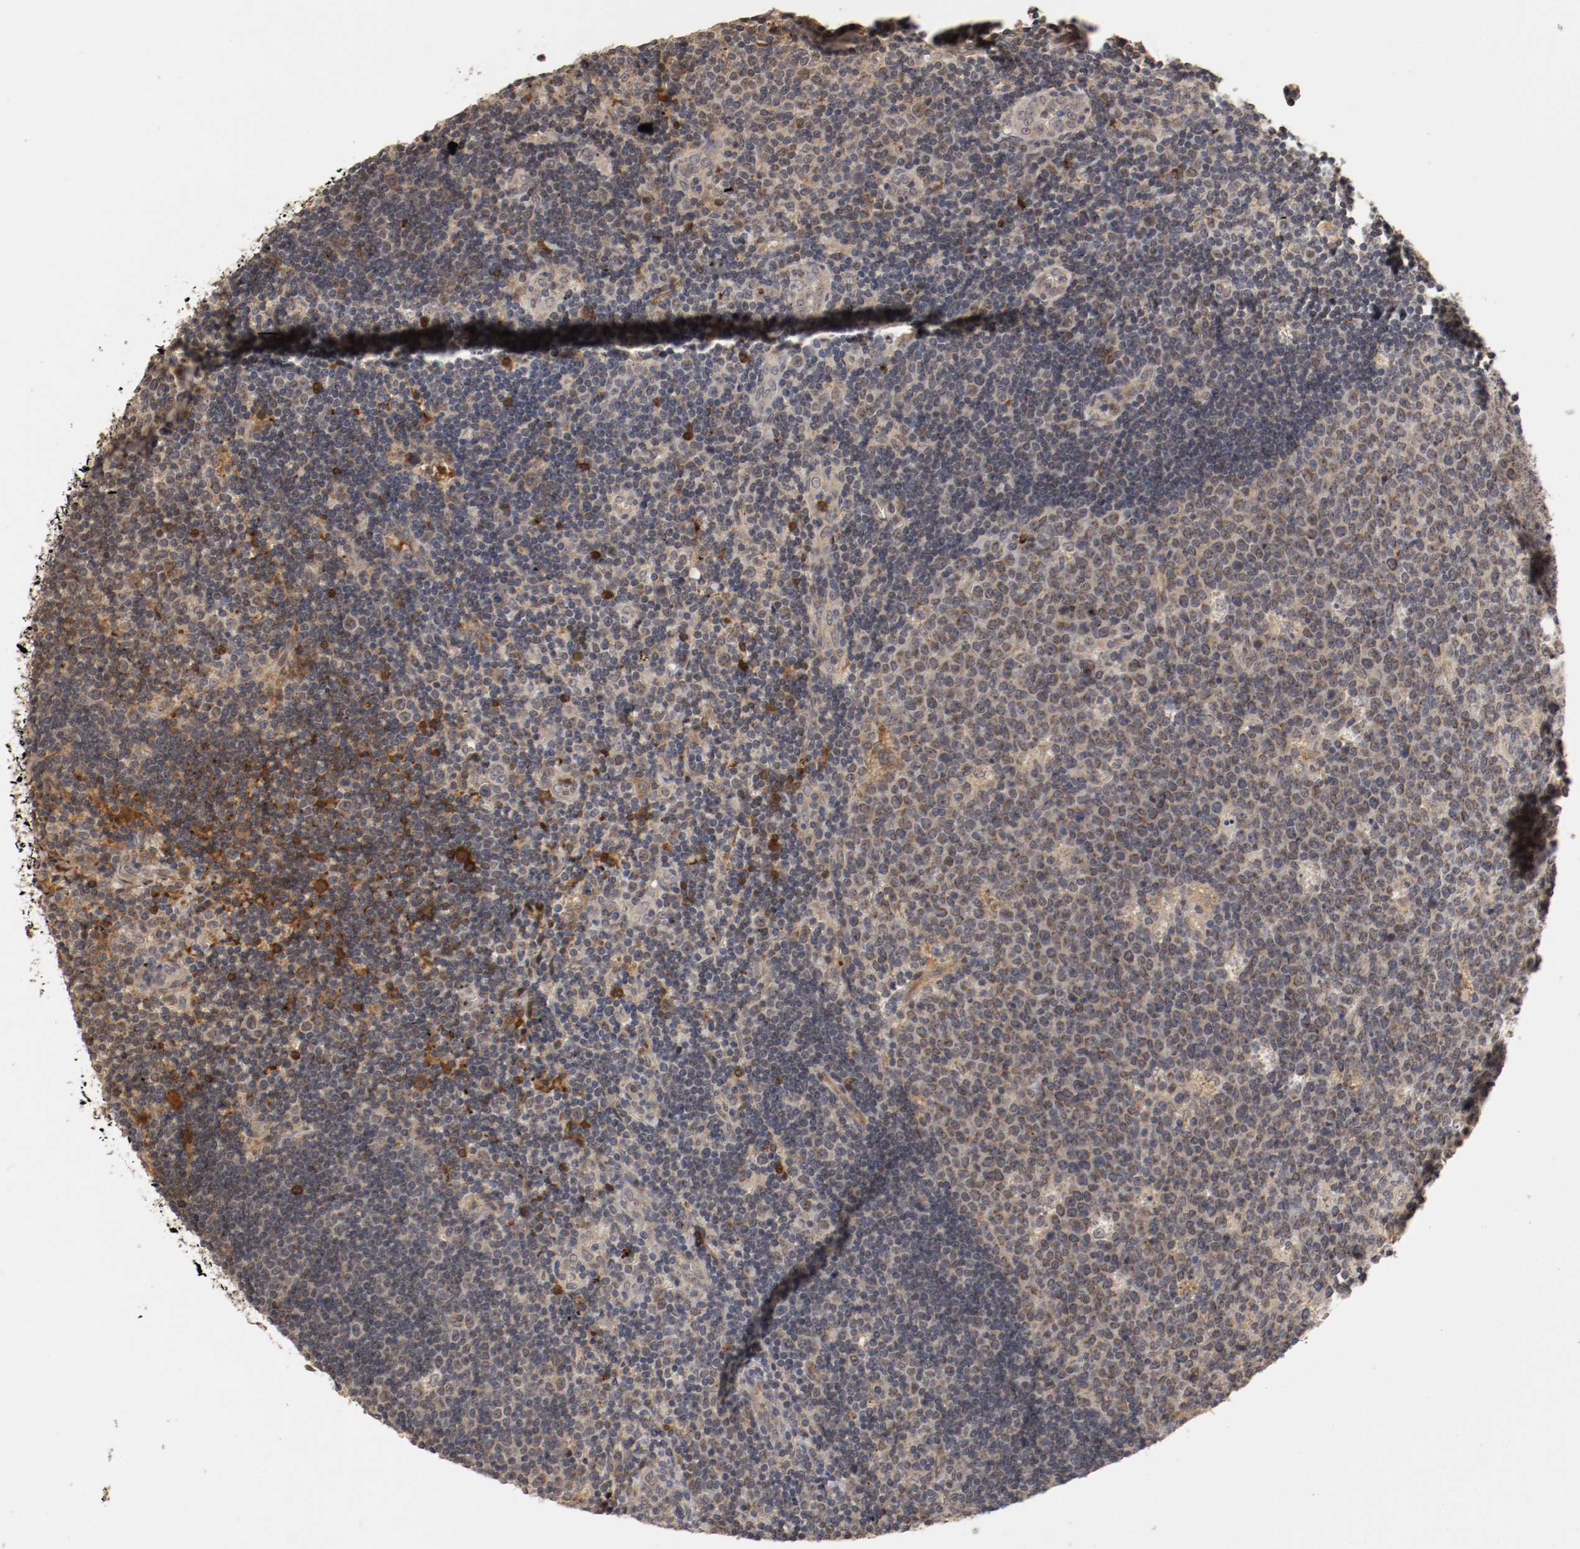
{"staining": {"intensity": "weak", "quantity": "<25%", "location": "cytoplasmic/membranous"}, "tissue": "lymph node", "cell_type": "Germinal center cells", "image_type": "normal", "snomed": [{"axis": "morphology", "description": "Normal tissue, NOS"}, {"axis": "topography", "description": "Lymph node"}, {"axis": "topography", "description": "Salivary gland"}], "caption": "Histopathology image shows no significant protein positivity in germinal center cells of unremarkable lymph node. Nuclei are stained in blue.", "gene": "TNFRSF1B", "patient": {"sex": "male", "age": 8}}